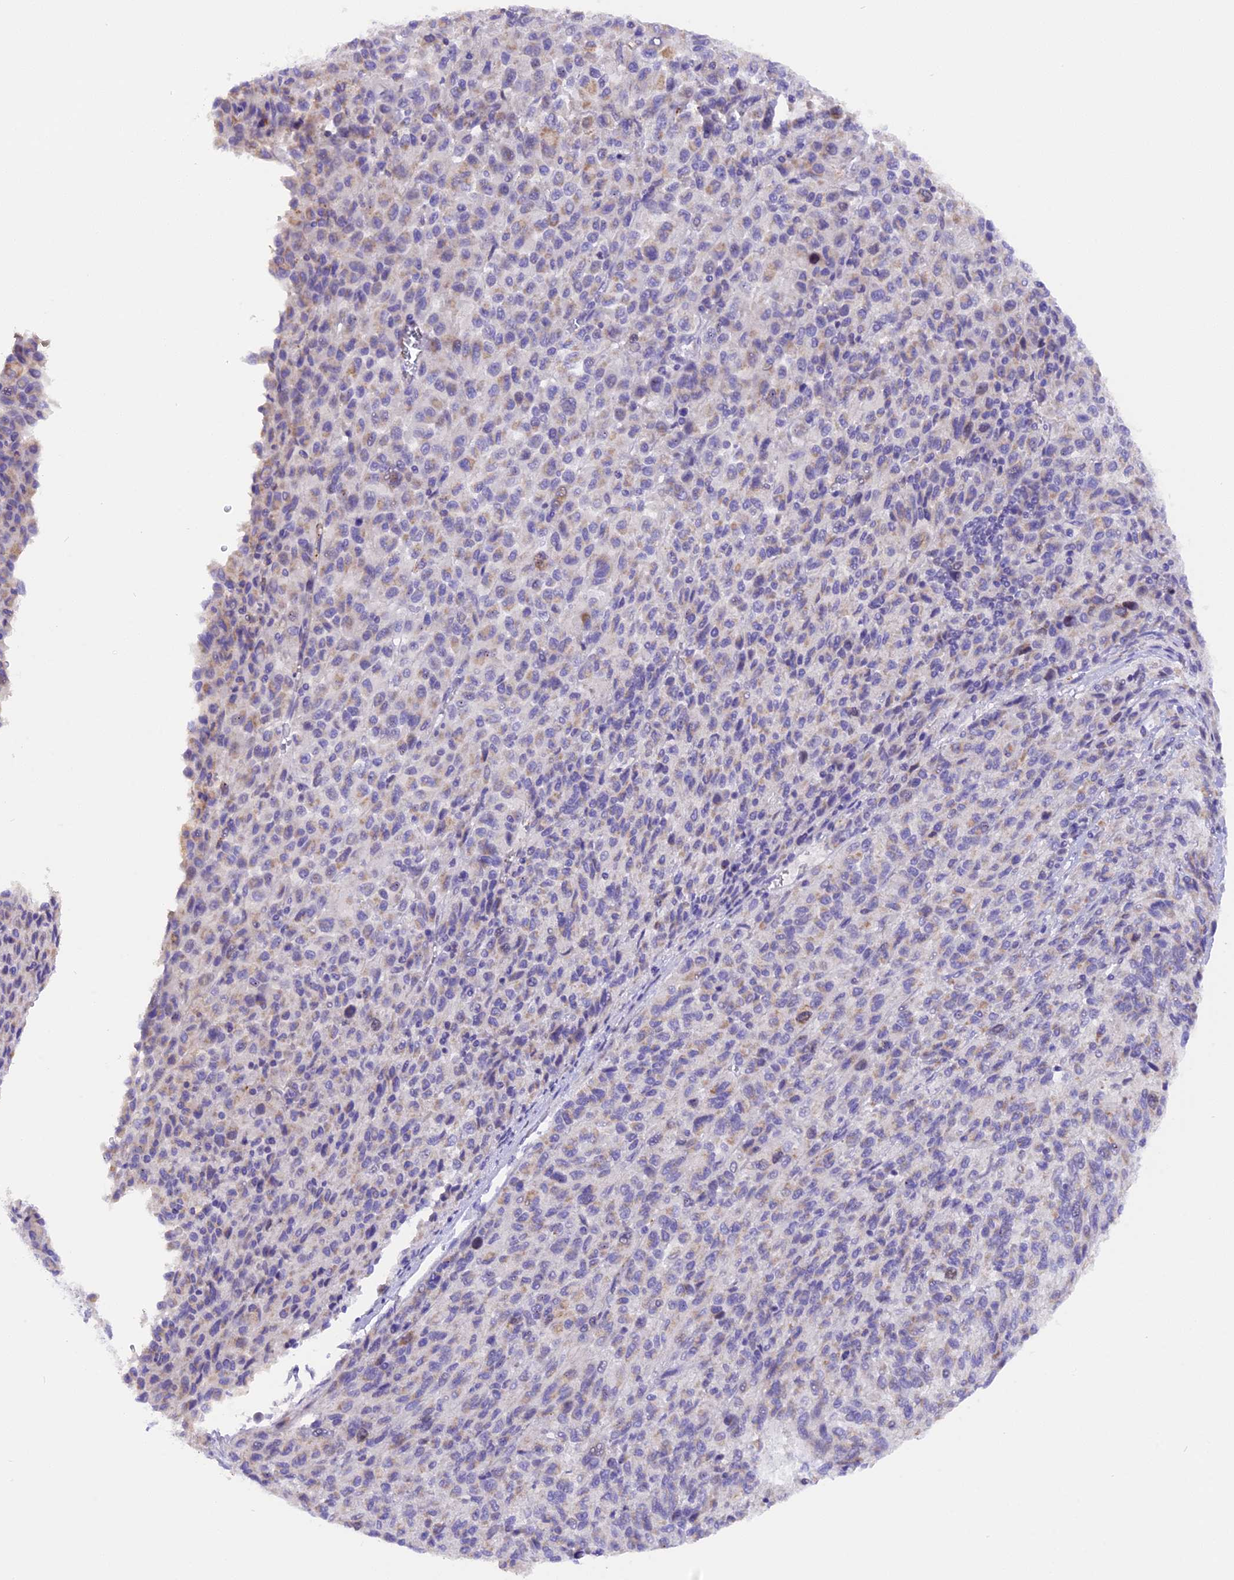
{"staining": {"intensity": "weak", "quantity": "<25%", "location": "cytoplasmic/membranous"}, "tissue": "melanoma", "cell_type": "Tumor cells", "image_type": "cancer", "snomed": [{"axis": "morphology", "description": "Malignant melanoma, Metastatic site"}, {"axis": "topography", "description": "Lung"}], "caption": "Immunohistochemistry of human malignant melanoma (metastatic site) shows no staining in tumor cells. Nuclei are stained in blue.", "gene": "PKIA", "patient": {"sex": "male", "age": 64}}